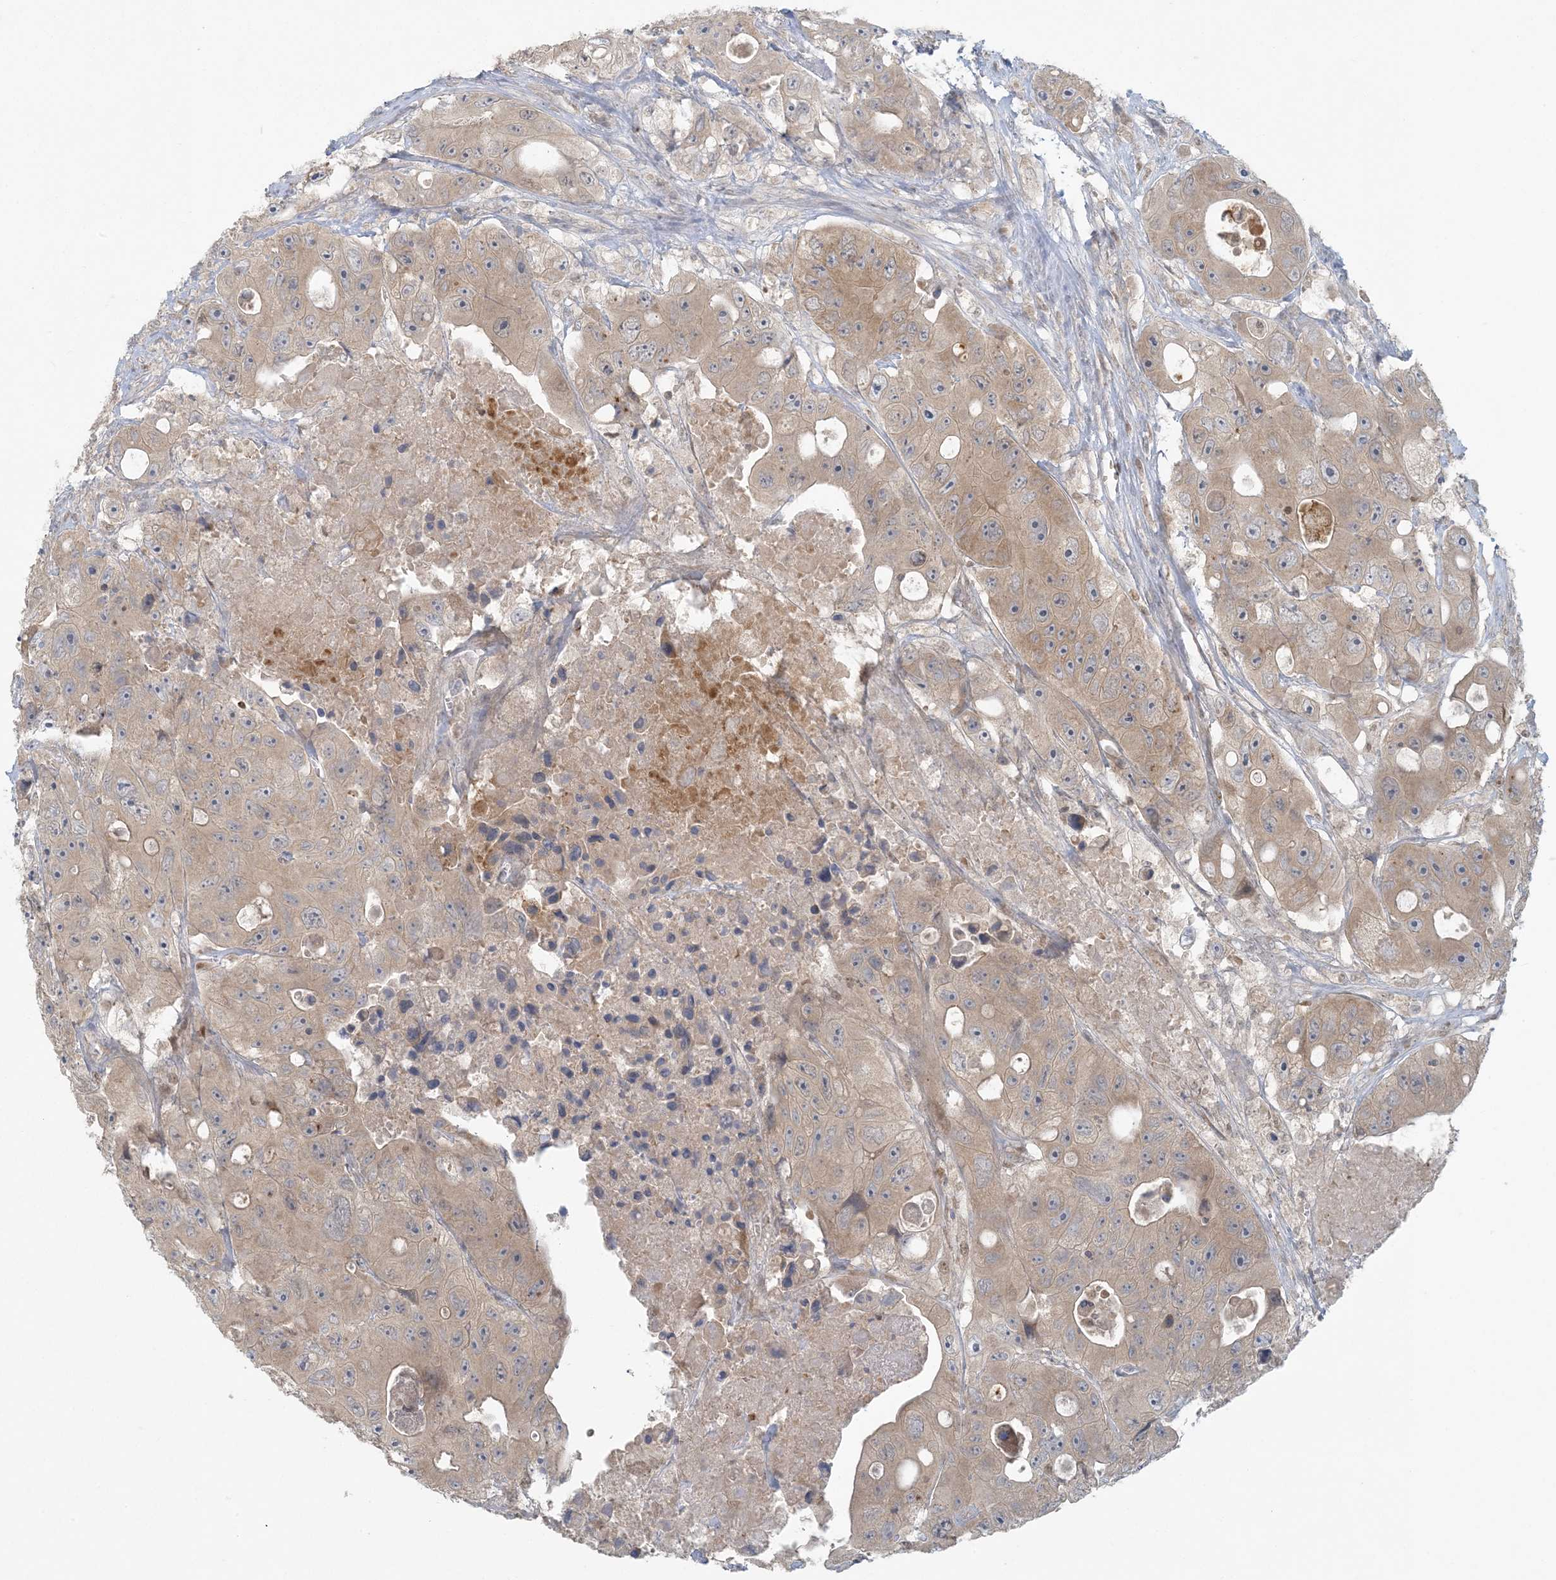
{"staining": {"intensity": "weak", "quantity": "25%-75%", "location": "cytoplasmic/membranous"}, "tissue": "colorectal cancer", "cell_type": "Tumor cells", "image_type": "cancer", "snomed": [{"axis": "morphology", "description": "Adenocarcinoma, NOS"}, {"axis": "topography", "description": "Colon"}], "caption": "Tumor cells display weak cytoplasmic/membranous expression in approximately 25%-75% of cells in colorectal cancer (adenocarcinoma).", "gene": "CTDNEP1", "patient": {"sex": "female", "age": 46}}